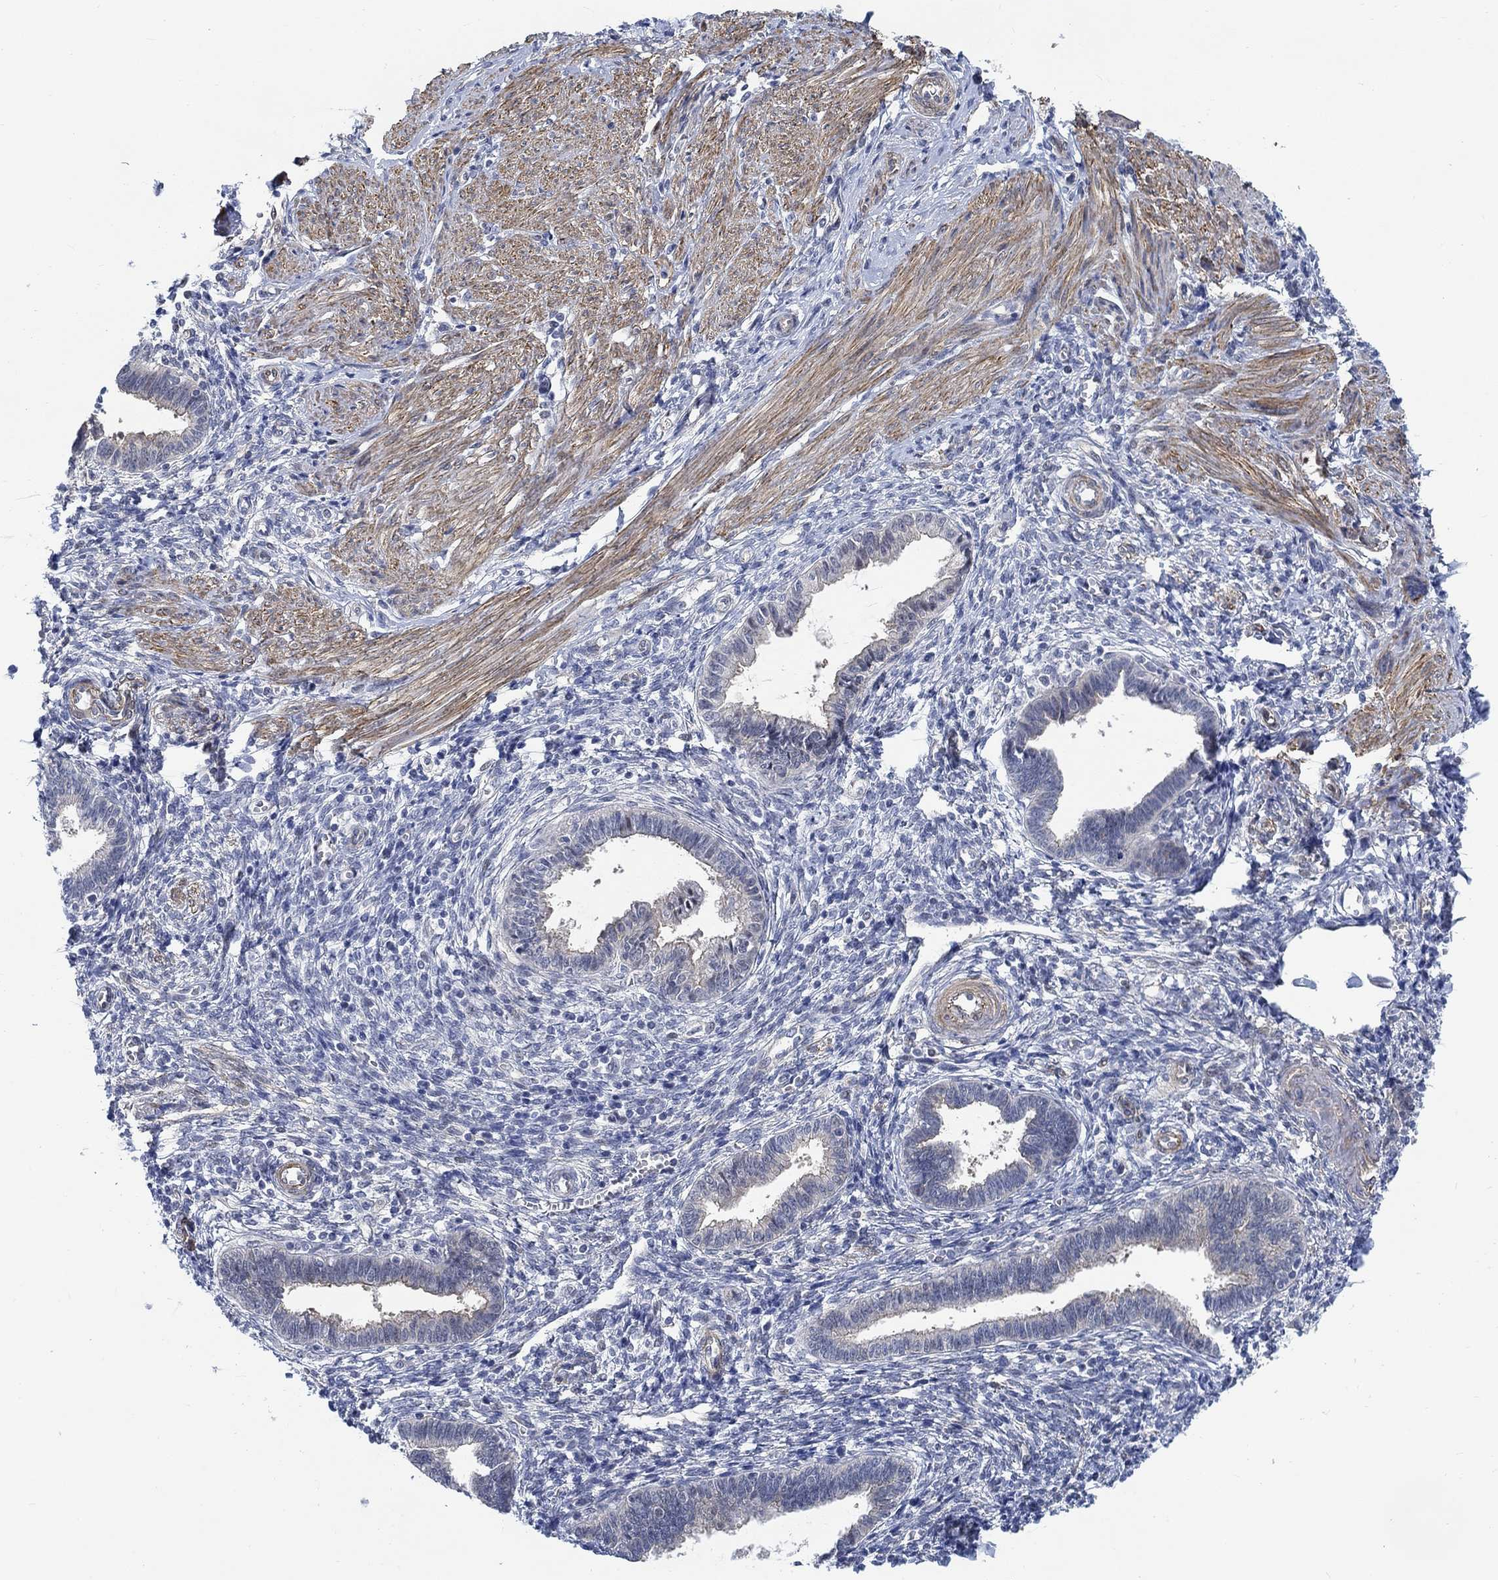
{"staining": {"intensity": "weak", "quantity": "<25%", "location": "nuclear"}, "tissue": "endometrium", "cell_type": "Cells in endometrial stroma", "image_type": "normal", "snomed": [{"axis": "morphology", "description": "Normal tissue, NOS"}, {"axis": "topography", "description": "Cervix"}, {"axis": "topography", "description": "Endometrium"}], "caption": "A high-resolution photomicrograph shows immunohistochemistry staining of unremarkable endometrium, which exhibits no significant staining in cells in endometrial stroma.", "gene": "KCNH8", "patient": {"sex": "female", "age": 37}}